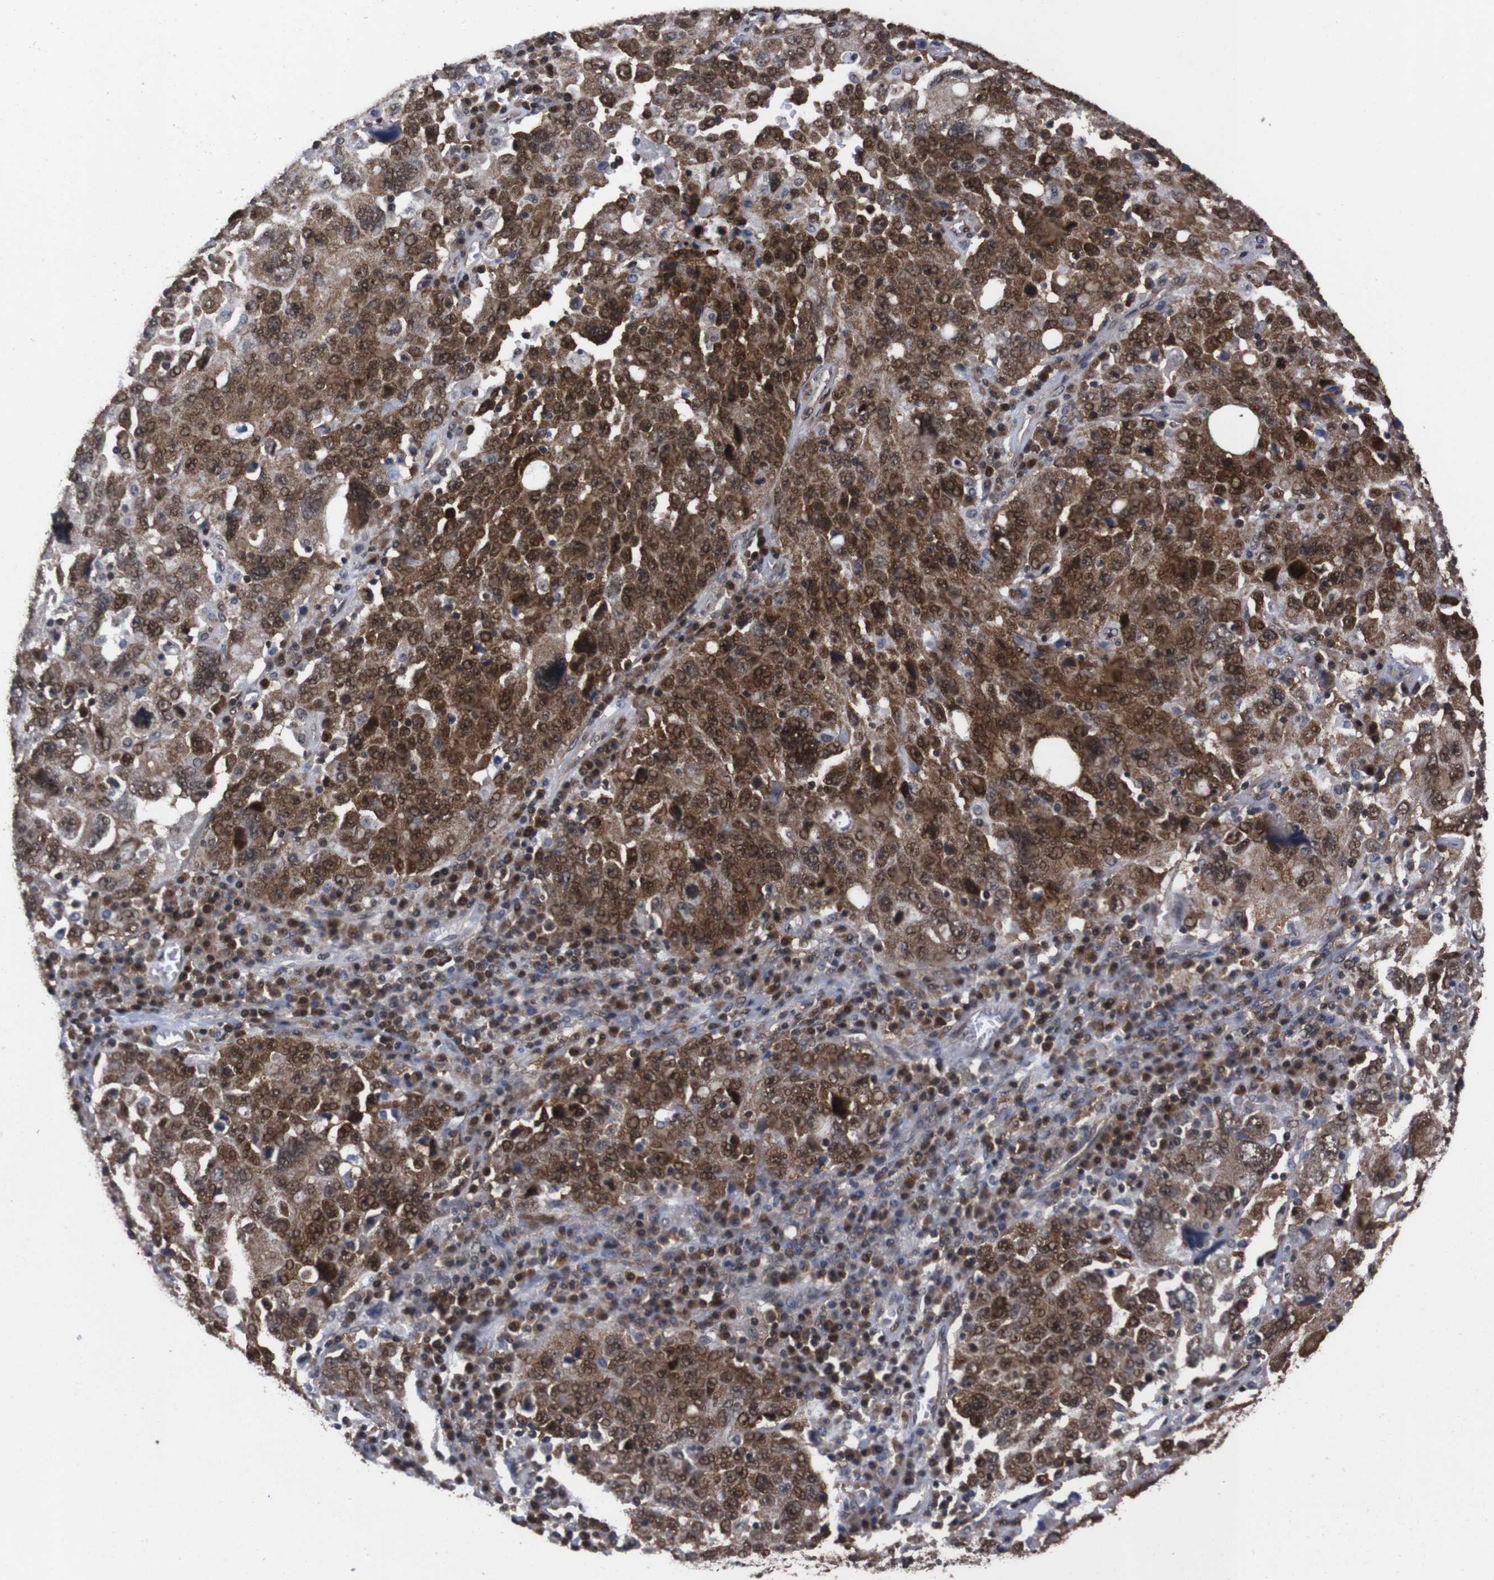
{"staining": {"intensity": "moderate", "quantity": ">75%", "location": "cytoplasmic/membranous,nuclear"}, "tissue": "ovarian cancer", "cell_type": "Tumor cells", "image_type": "cancer", "snomed": [{"axis": "morphology", "description": "Carcinoma, endometroid"}, {"axis": "topography", "description": "Ovary"}], "caption": "Ovarian cancer (endometroid carcinoma) stained with DAB (3,3'-diaminobenzidine) IHC exhibits medium levels of moderate cytoplasmic/membranous and nuclear expression in about >75% of tumor cells.", "gene": "UBQLN2", "patient": {"sex": "female", "age": 62}}